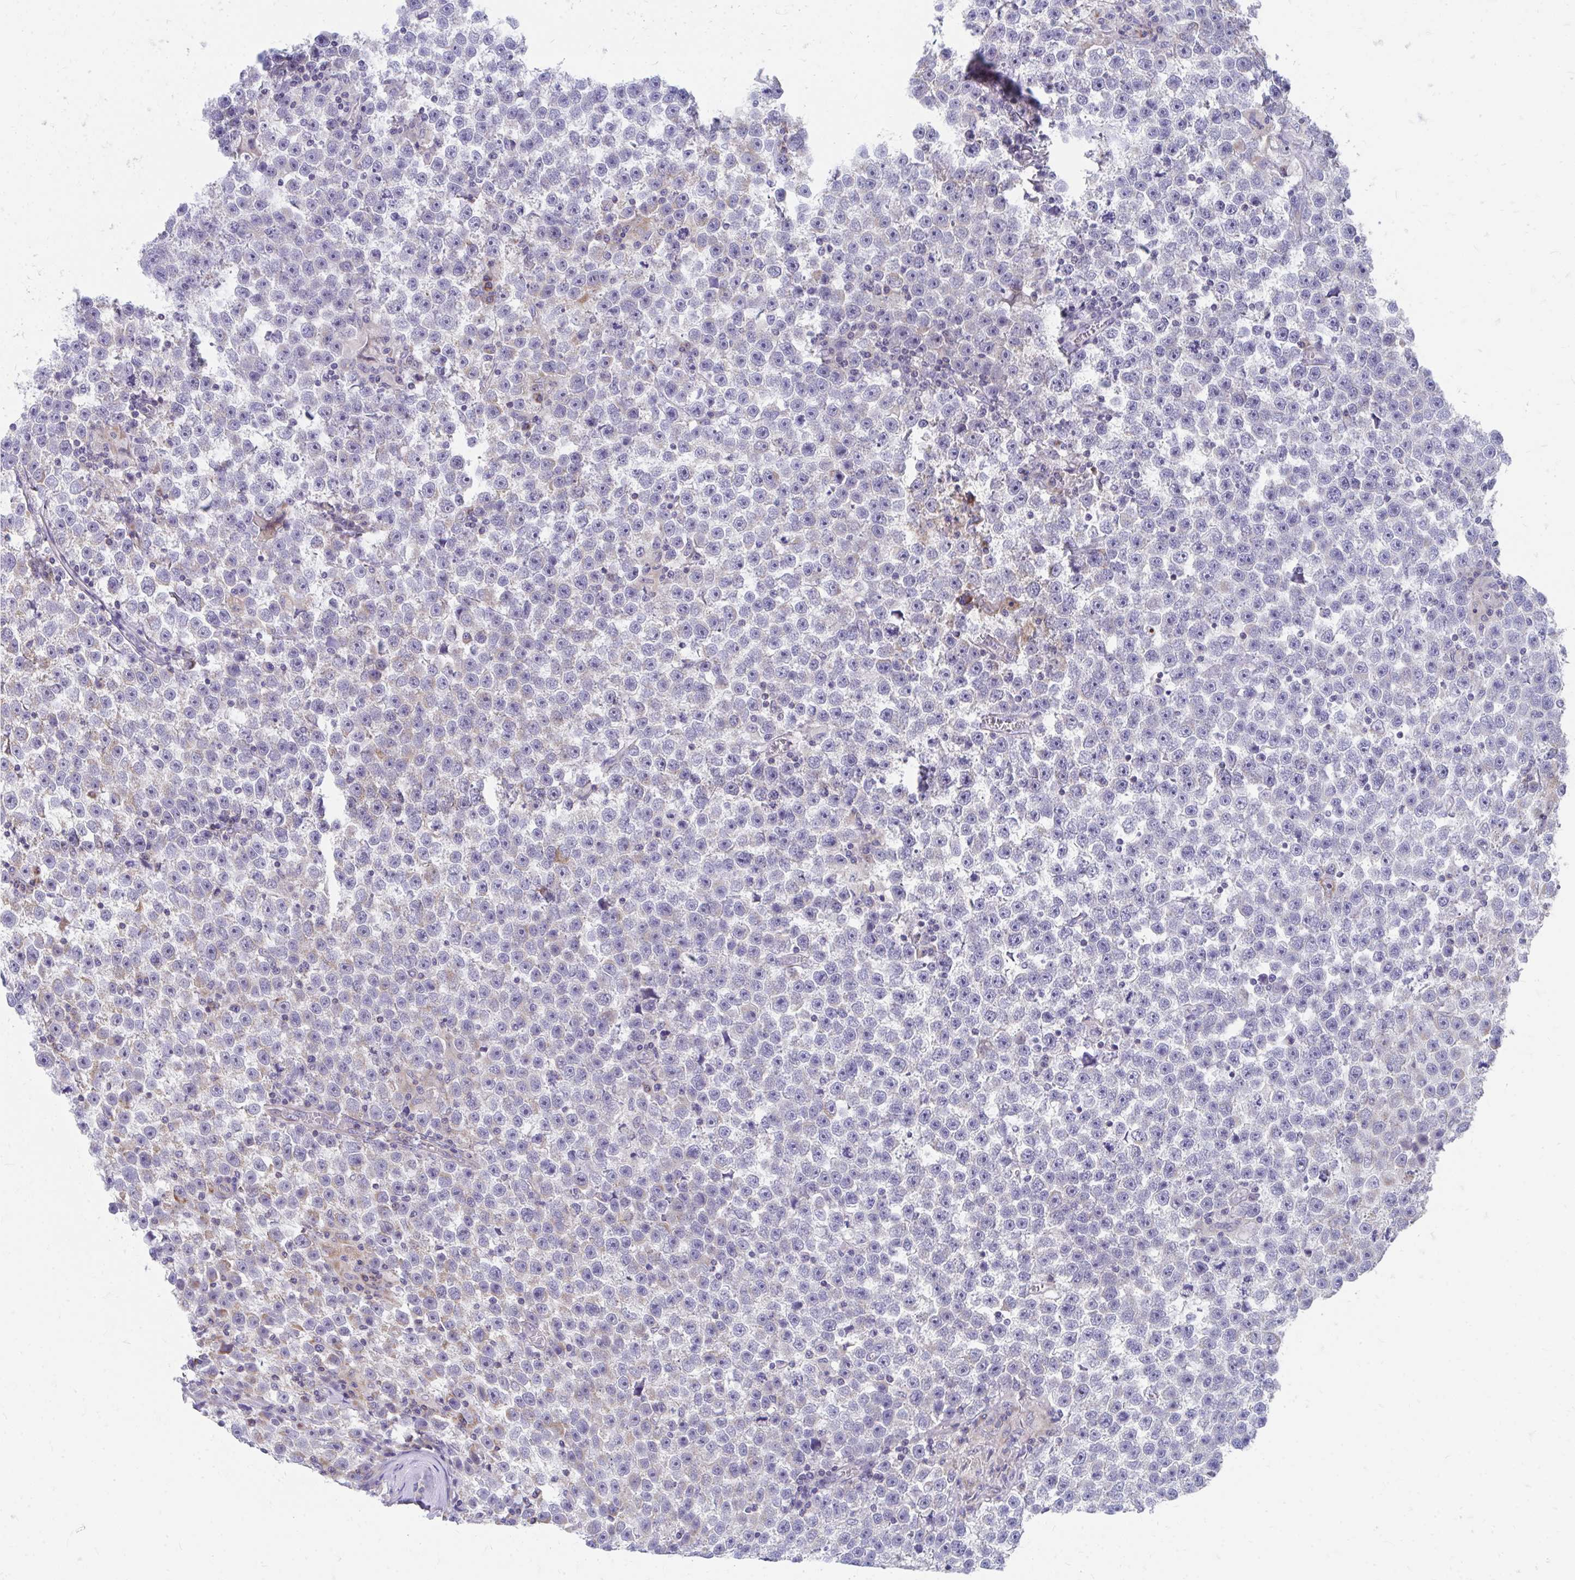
{"staining": {"intensity": "negative", "quantity": "none", "location": "none"}, "tissue": "testis cancer", "cell_type": "Tumor cells", "image_type": "cancer", "snomed": [{"axis": "morphology", "description": "Seminoma, NOS"}, {"axis": "topography", "description": "Testis"}], "caption": "IHC micrograph of human seminoma (testis) stained for a protein (brown), which displays no positivity in tumor cells. Nuclei are stained in blue.", "gene": "FHIP1B", "patient": {"sex": "male", "age": 31}}